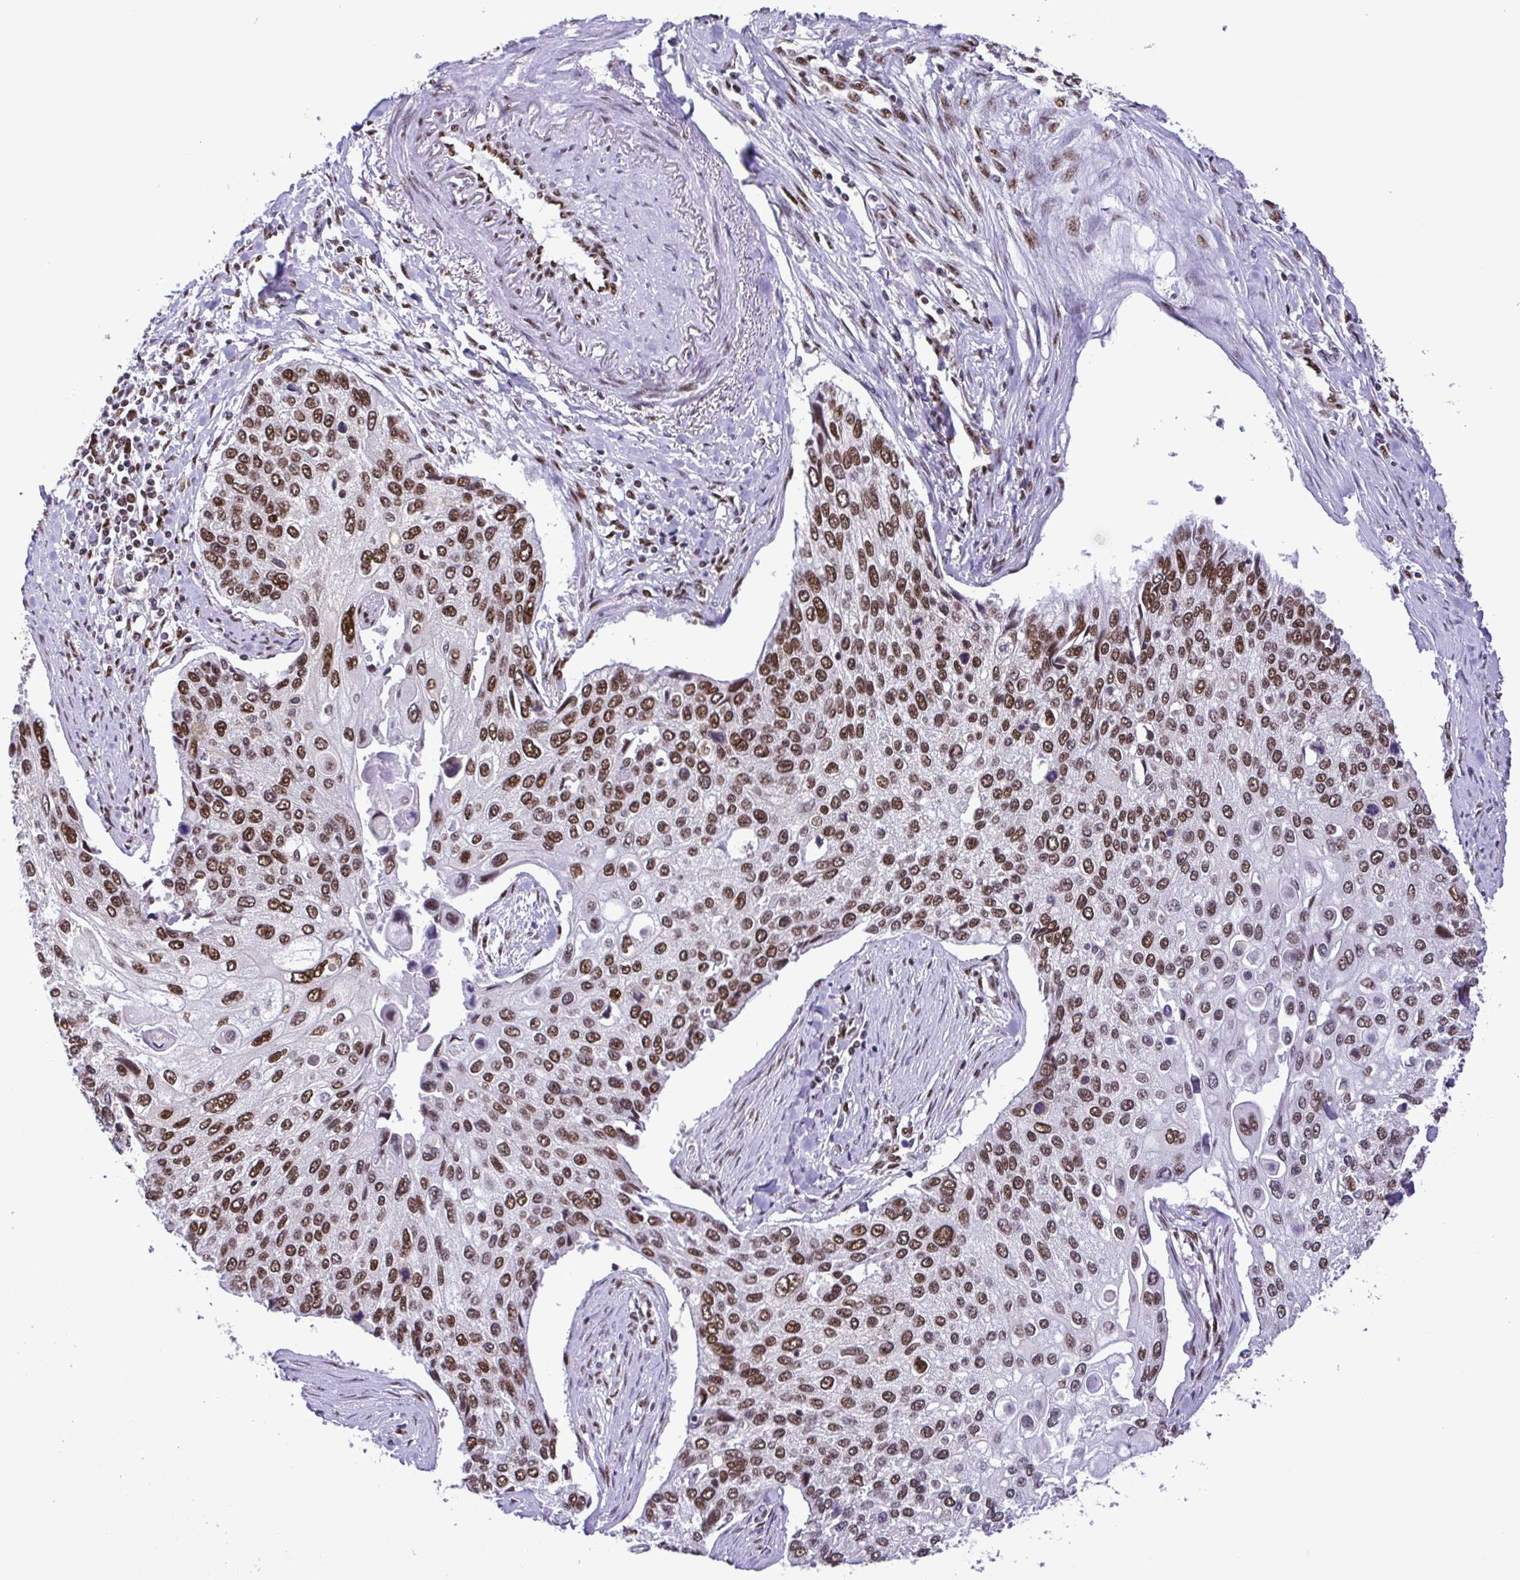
{"staining": {"intensity": "strong", "quantity": ">75%", "location": "nuclear"}, "tissue": "lung cancer", "cell_type": "Tumor cells", "image_type": "cancer", "snomed": [{"axis": "morphology", "description": "Squamous cell carcinoma, NOS"}, {"axis": "morphology", "description": "Squamous cell carcinoma, metastatic, NOS"}, {"axis": "topography", "description": "Lung"}], "caption": "A brown stain labels strong nuclear expression of a protein in lung cancer tumor cells.", "gene": "TRIM28", "patient": {"sex": "male", "age": 63}}